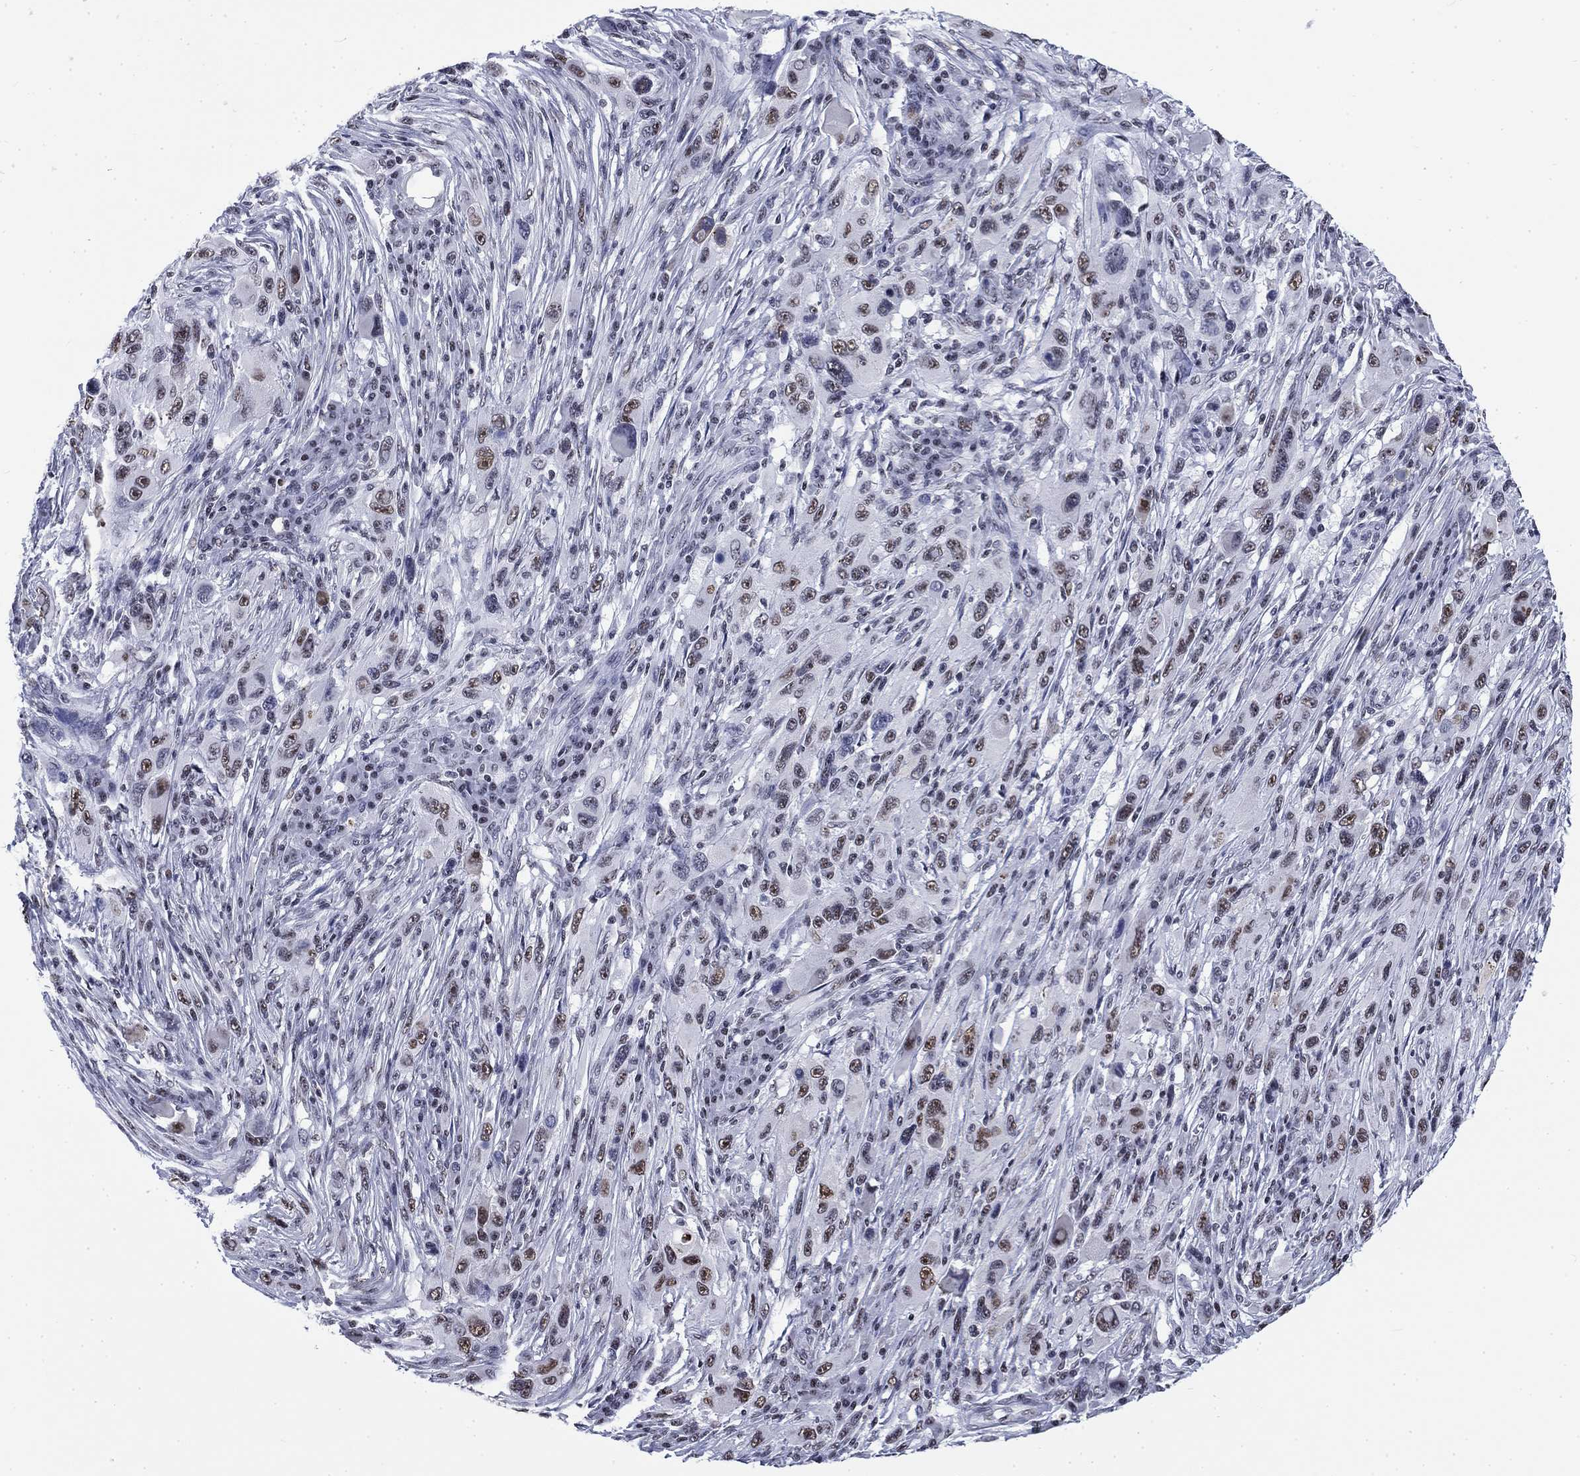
{"staining": {"intensity": "moderate", "quantity": "<25%", "location": "nuclear"}, "tissue": "melanoma", "cell_type": "Tumor cells", "image_type": "cancer", "snomed": [{"axis": "morphology", "description": "Malignant melanoma, NOS"}, {"axis": "topography", "description": "Skin"}], "caption": "An immunohistochemistry micrograph of tumor tissue is shown. Protein staining in brown labels moderate nuclear positivity in malignant melanoma within tumor cells.", "gene": "CSRNP3", "patient": {"sex": "male", "age": 53}}